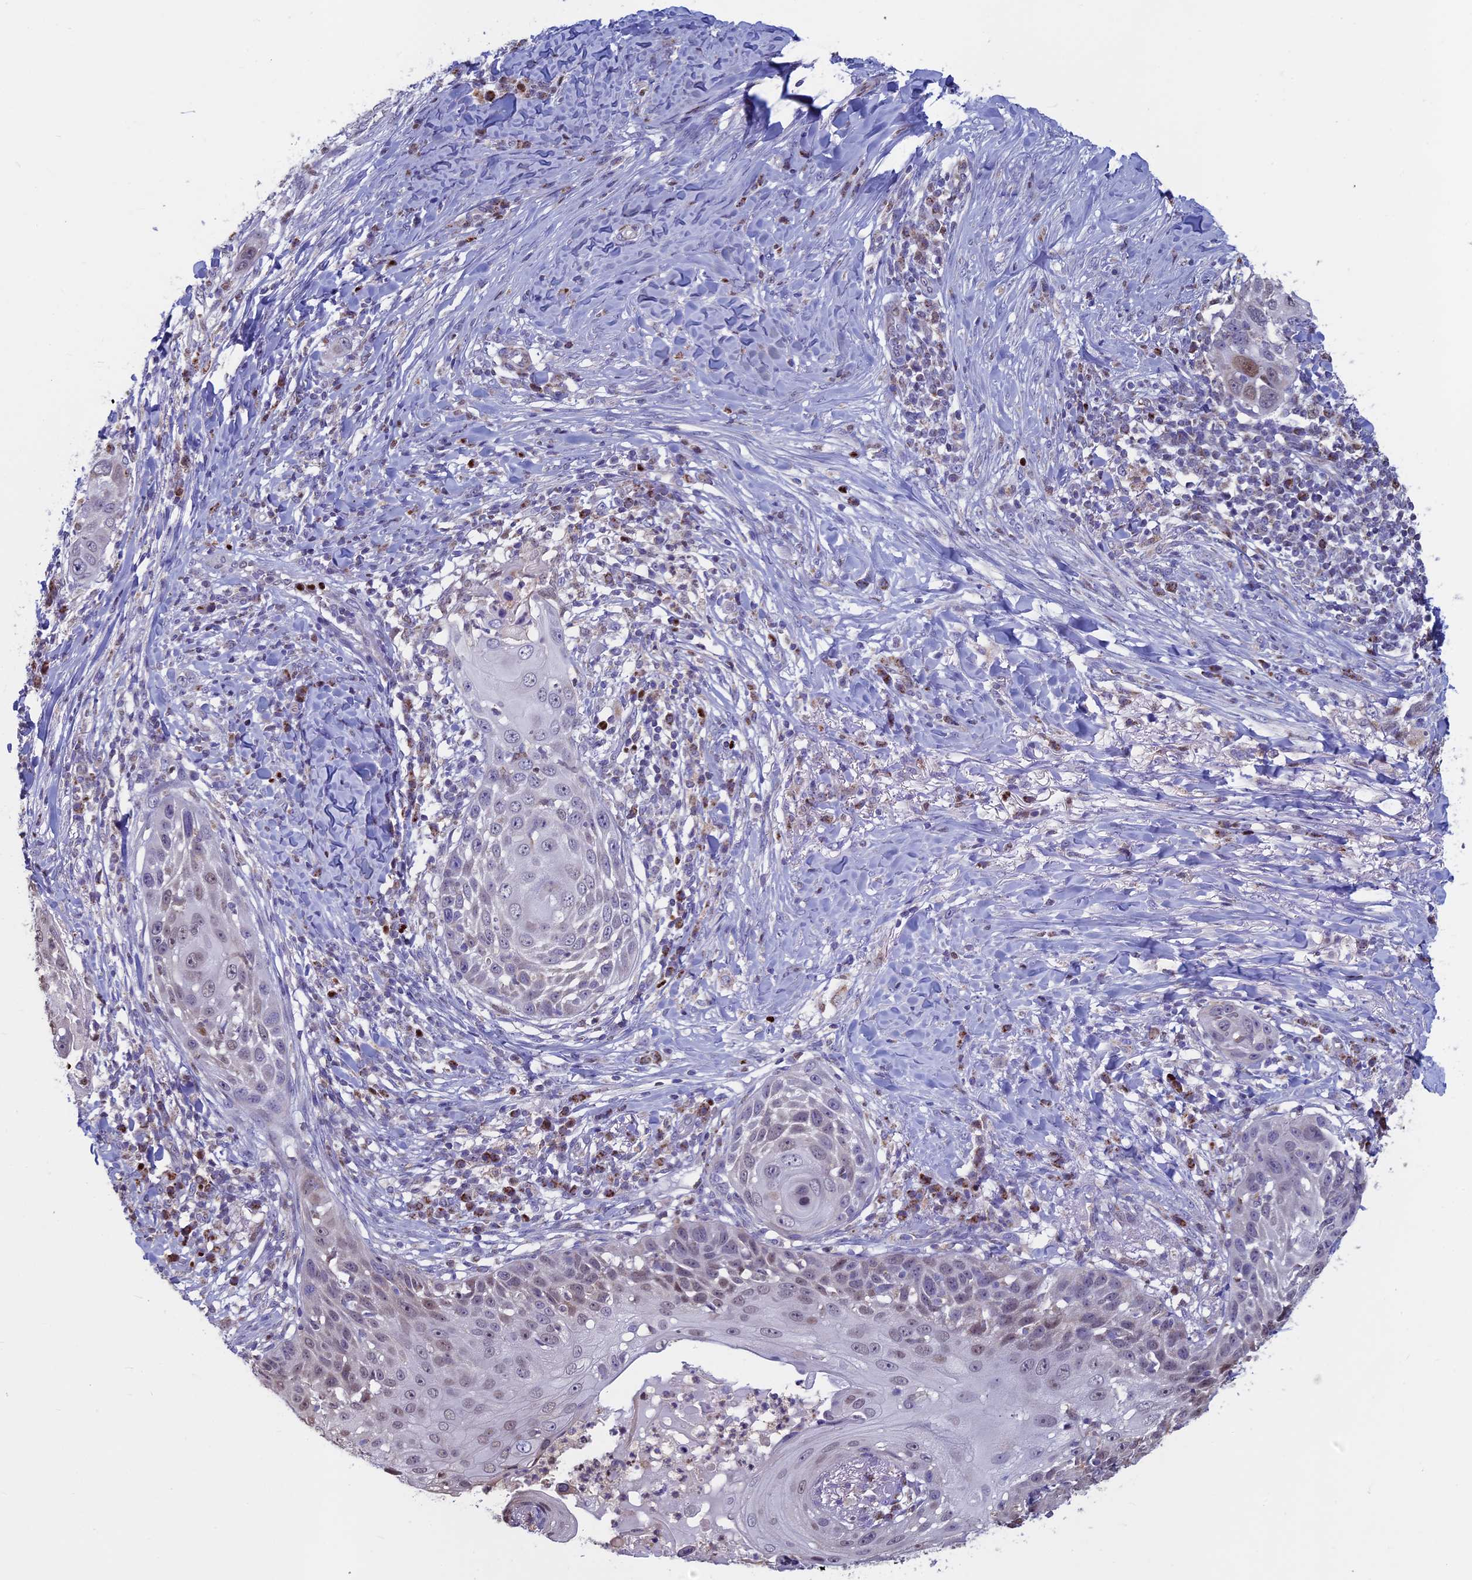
{"staining": {"intensity": "weak", "quantity": "<25%", "location": "nuclear"}, "tissue": "skin cancer", "cell_type": "Tumor cells", "image_type": "cancer", "snomed": [{"axis": "morphology", "description": "Squamous cell carcinoma, NOS"}, {"axis": "topography", "description": "Skin"}], "caption": "A histopathology image of squamous cell carcinoma (skin) stained for a protein demonstrates no brown staining in tumor cells.", "gene": "ACSS1", "patient": {"sex": "female", "age": 44}}